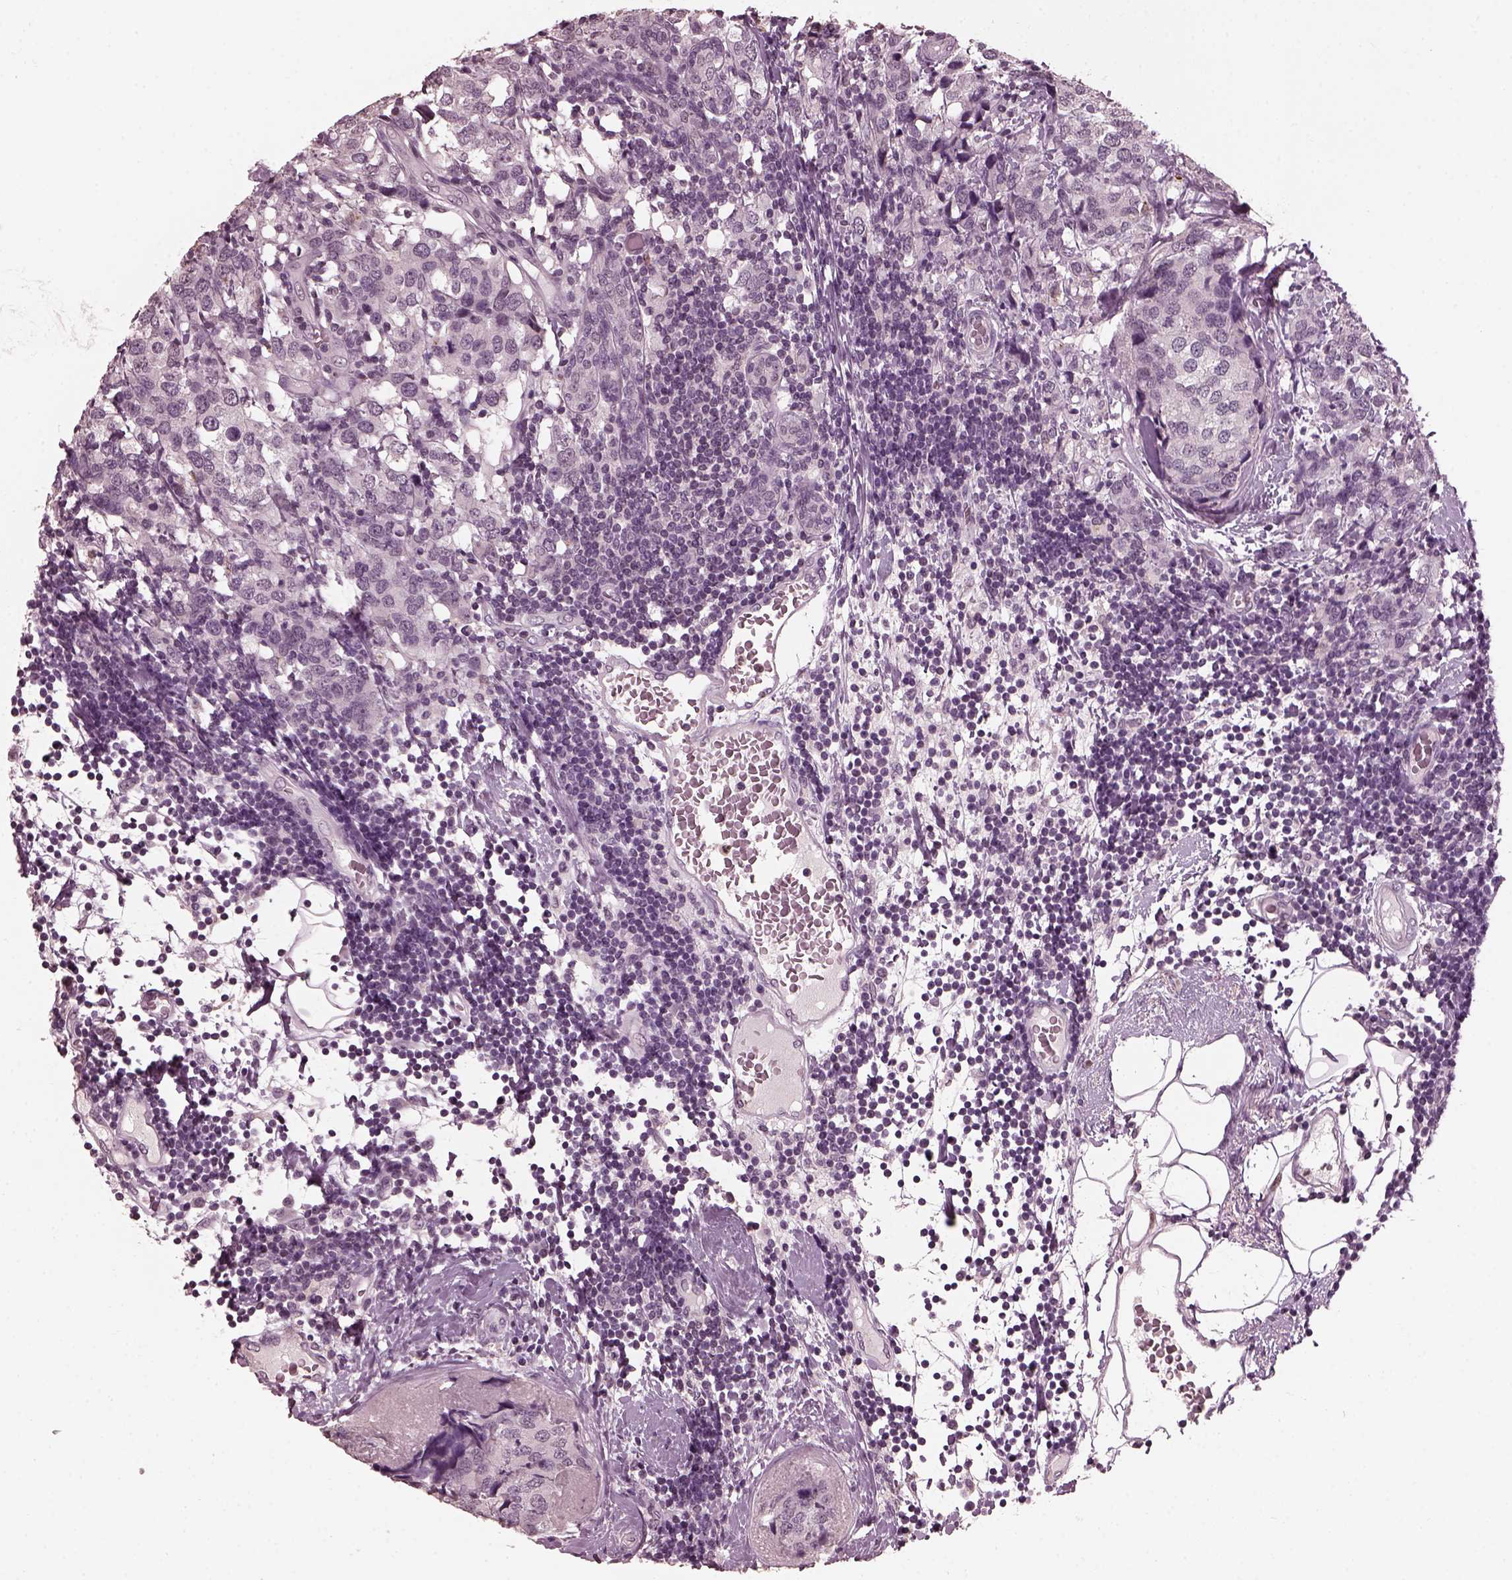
{"staining": {"intensity": "negative", "quantity": "none", "location": "none"}, "tissue": "breast cancer", "cell_type": "Tumor cells", "image_type": "cancer", "snomed": [{"axis": "morphology", "description": "Lobular carcinoma"}, {"axis": "topography", "description": "Breast"}], "caption": "Tumor cells show no significant staining in breast cancer (lobular carcinoma).", "gene": "TSKS", "patient": {"sex": "female", "age": 59}}